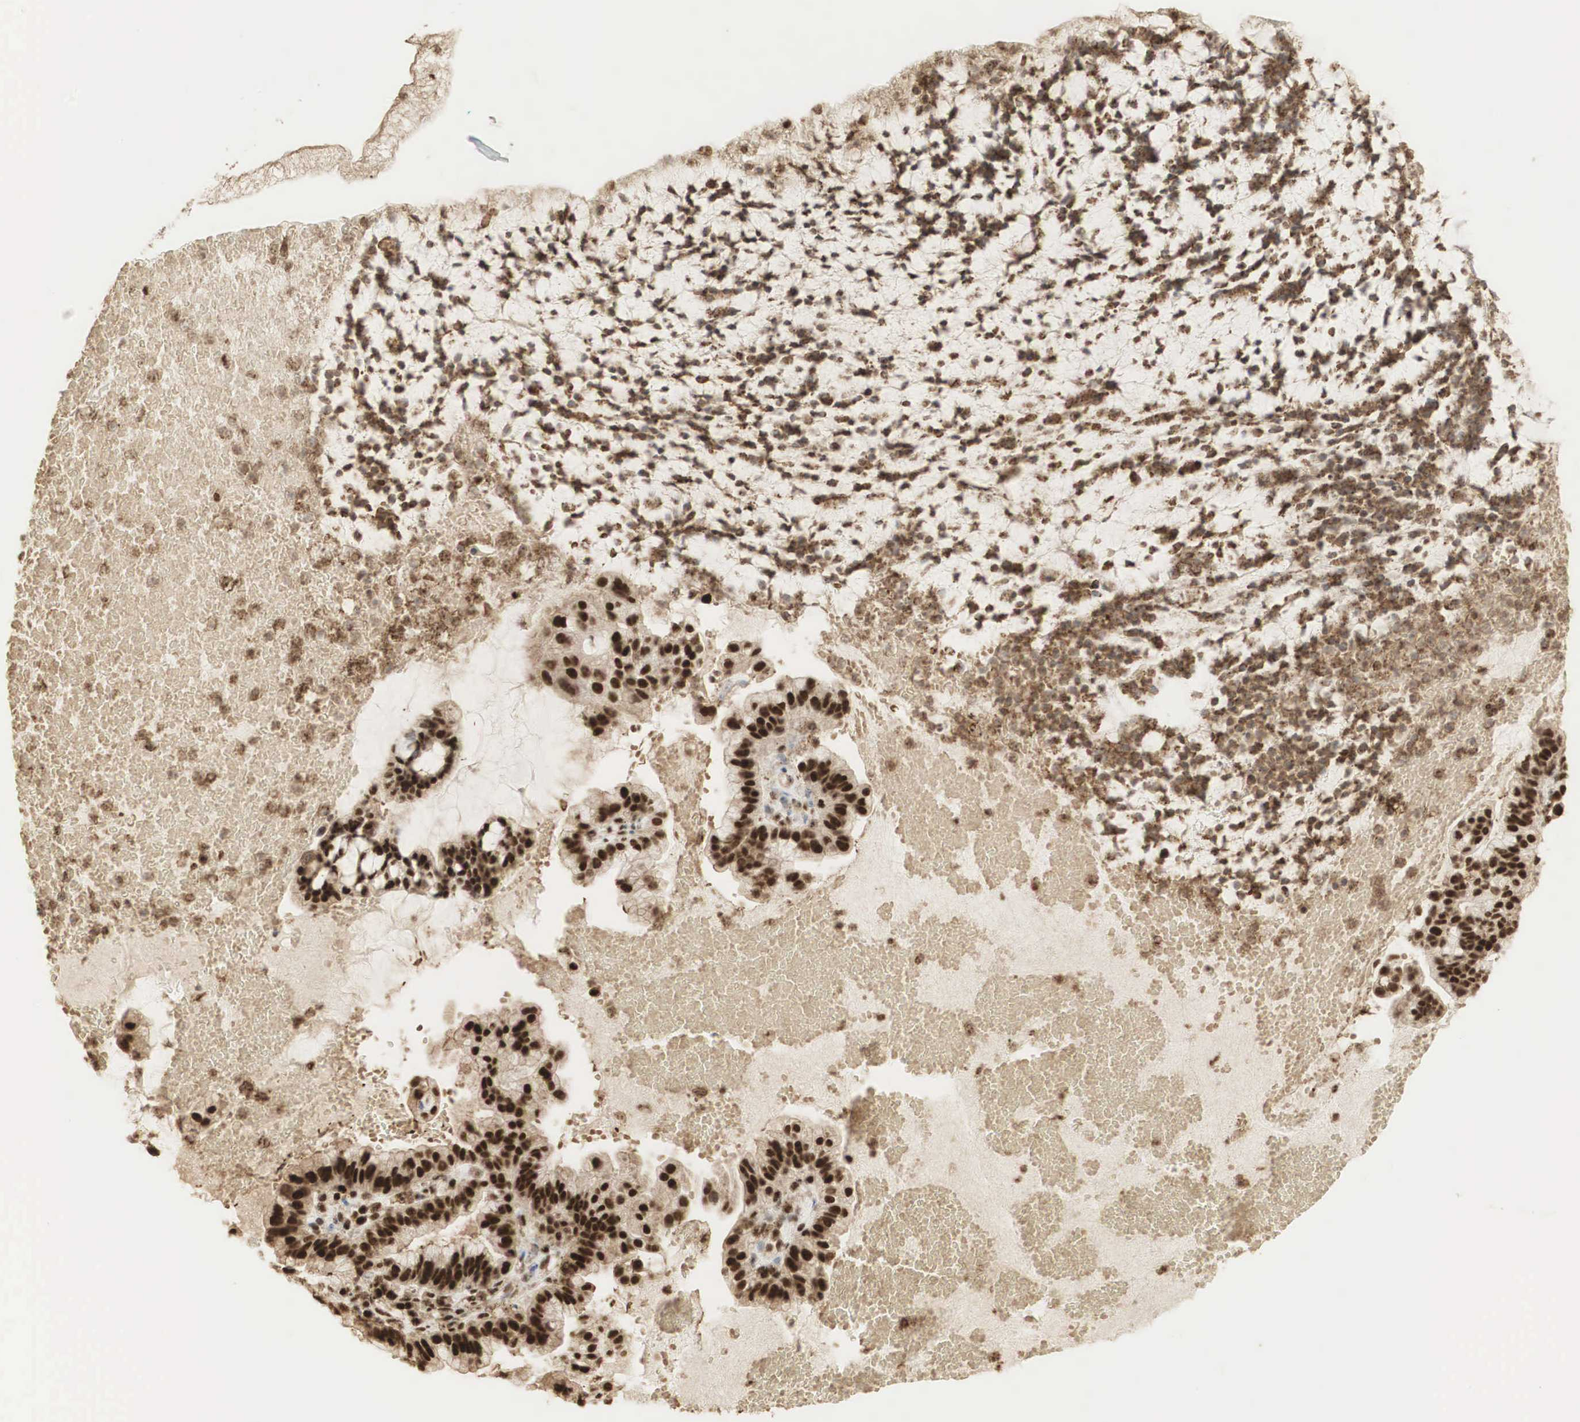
{"staining": {"intensity": "strong", "quantity": ">75%", "location": "cytoplasmic/membranous,nuclear"}, "tissue": "cervical cancer", "cell_type": "Tumor cells", "image_type": "cancer", "snomed": [{"axis": "morphology", "description": "Adenocarcinoma, NOS"}, {"axis": "topography", "description": "Cervix"}], "caption": "A histopathology image of adenocarcinoma (cervical) stained for a protein exhibits strong cytoplasmic/membranous and nuclear brown staining in tumor cells. Using DAB (3,3'-diaminobenzidine) (brown) and hematoxylin (blue) stains, captured at high magnification using brightfield microscopy.", "gene": "RNF113A", "patient": {"sex": "female", "age": 41}}